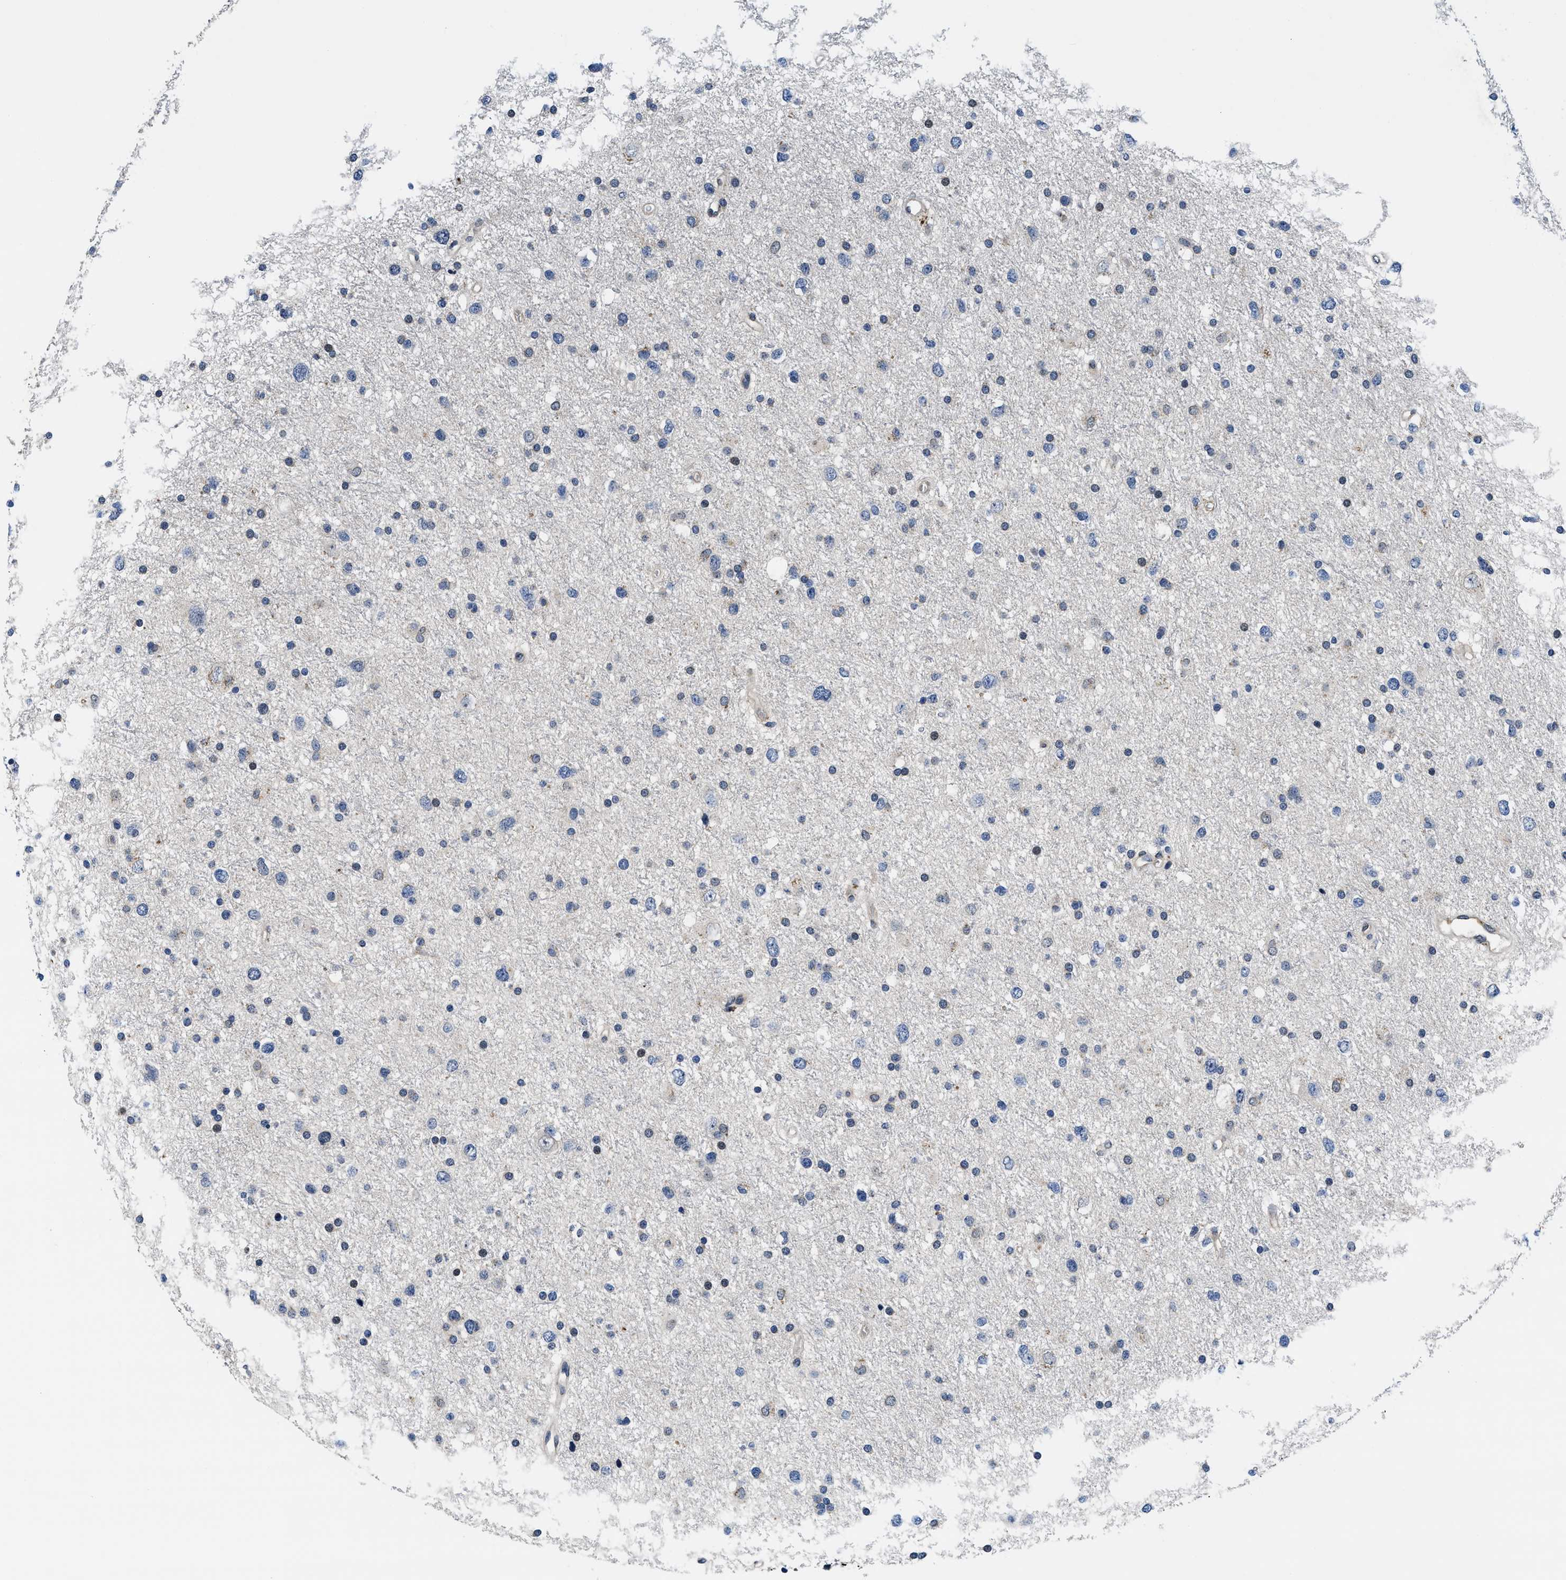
{"staining": {"intensity": "moderate", "quantity": "<25%", "location": "nuclear"}, "tissue": "glioma", "cell_type": "Tumor cells", "image_type": "cancer", "snomed": [{"axis": "morphology", "description": "Glioma, malignant, Low grade"}, {"axis": "topography", "description": "Brain"}], "caption": "Low-grade glioma (malignant) stained with DAB immunohistochemistry (IHC) exhibits low levels of moderate nuclear positivity in about <25% of tumor cells. The staining is performed using DAB brown chromogen to label protein expression. The nuclei are counter-stained blue using hematoxylin.", "gene": "SNX10", "patient": {"sex": "female", "age": 37}}